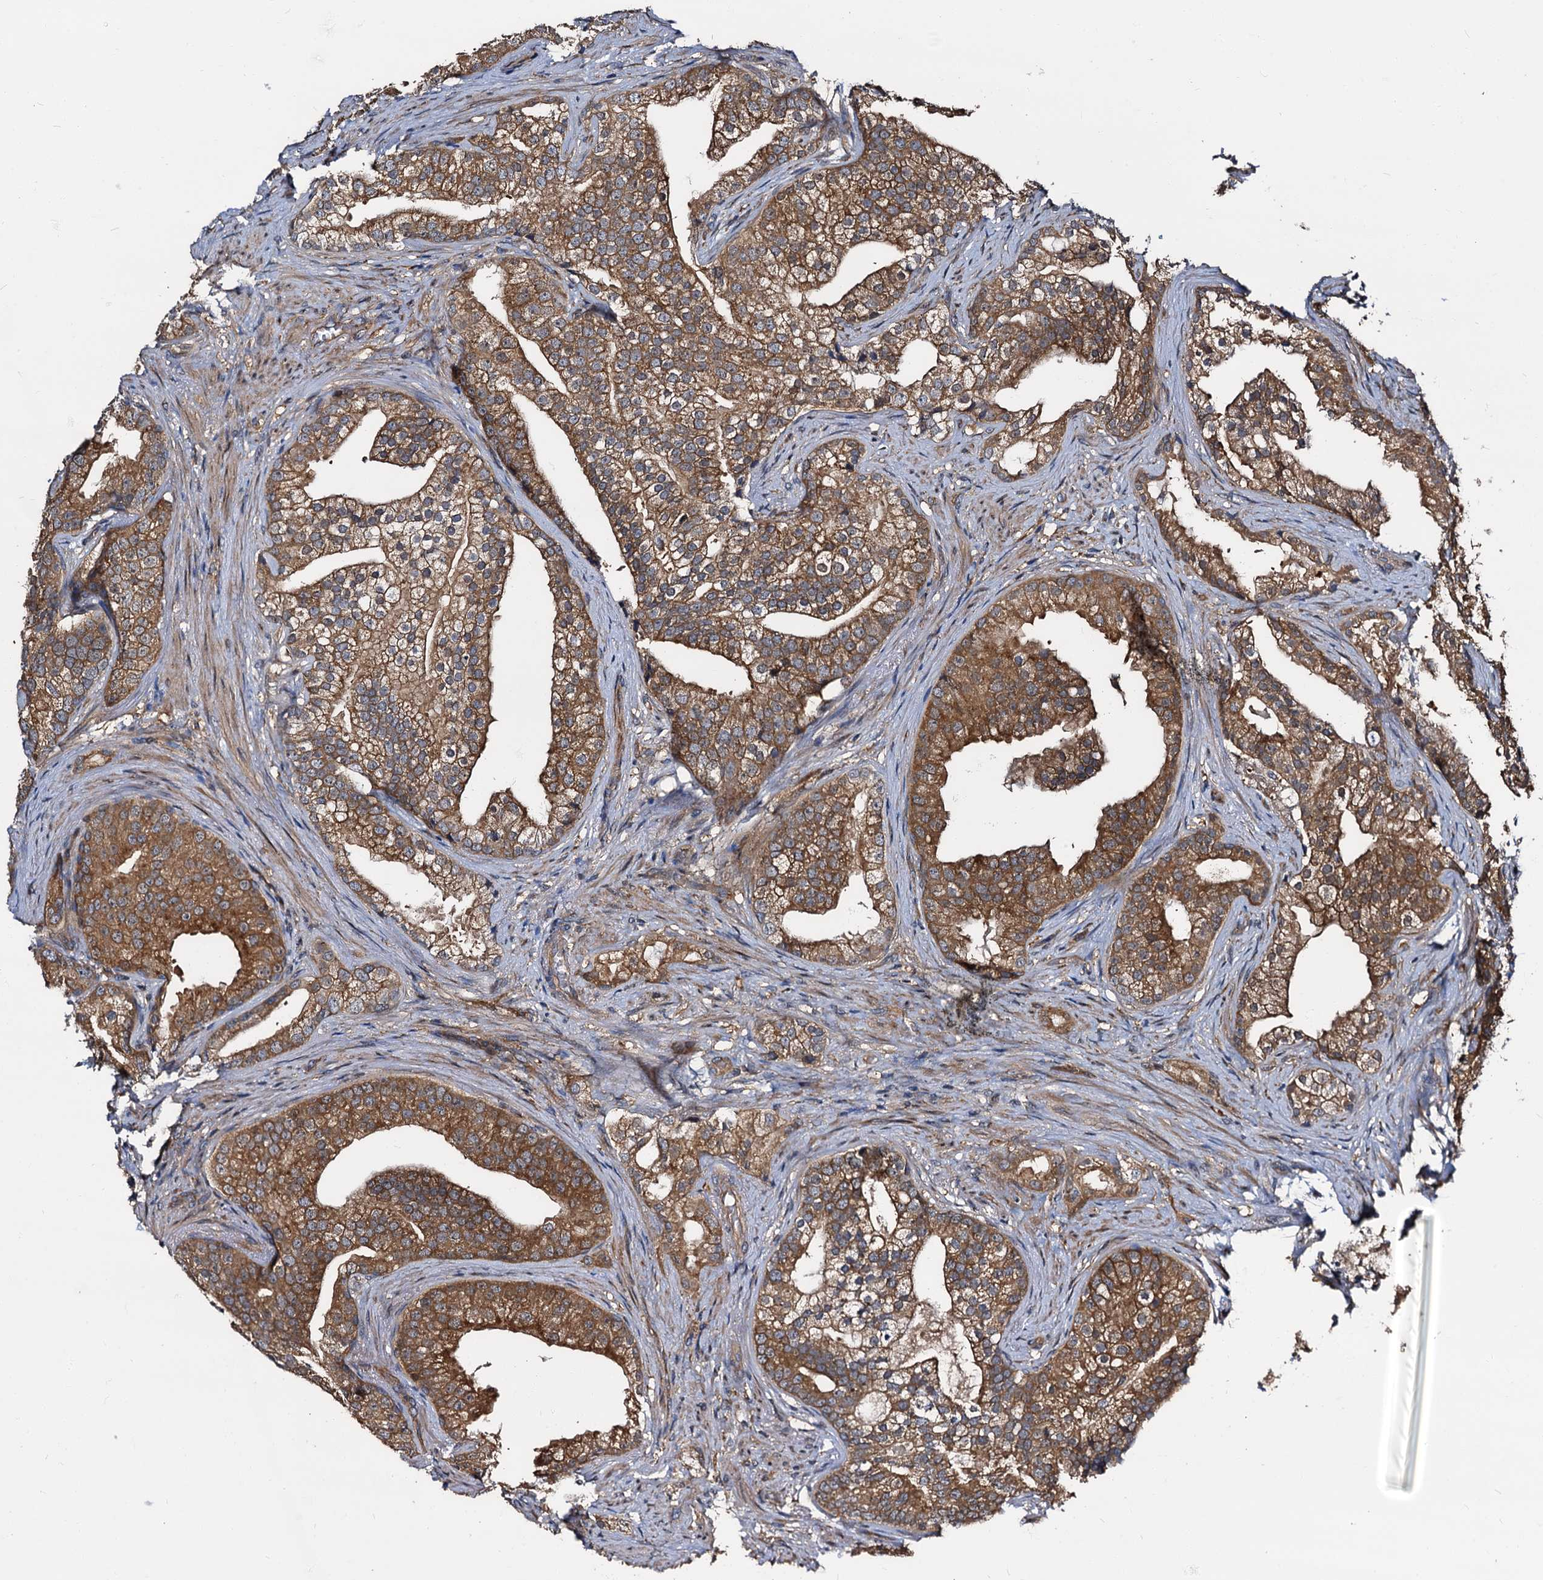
{"staining": {"intensity": "moderate", "quantity": ">75%", "location": "cytoplasmic/membranous"}, "tissue": "prostate cancer", "cell_type": "Tumor cells", "image_type": "cancer", "snomed": [{"axis": "morphology", "description": "Adenocarcinoma, Low grade"}, {"axis": "topography", "description": "Prostate"}], "caption": "Protein staining exhibits moderate cytoplasmic/membranous positivity in about >75% of tumor cells in prostate low-grade adenocarcinoma.", "gene": "PEX5", "patient": {"sex": "male", "age": 71}}